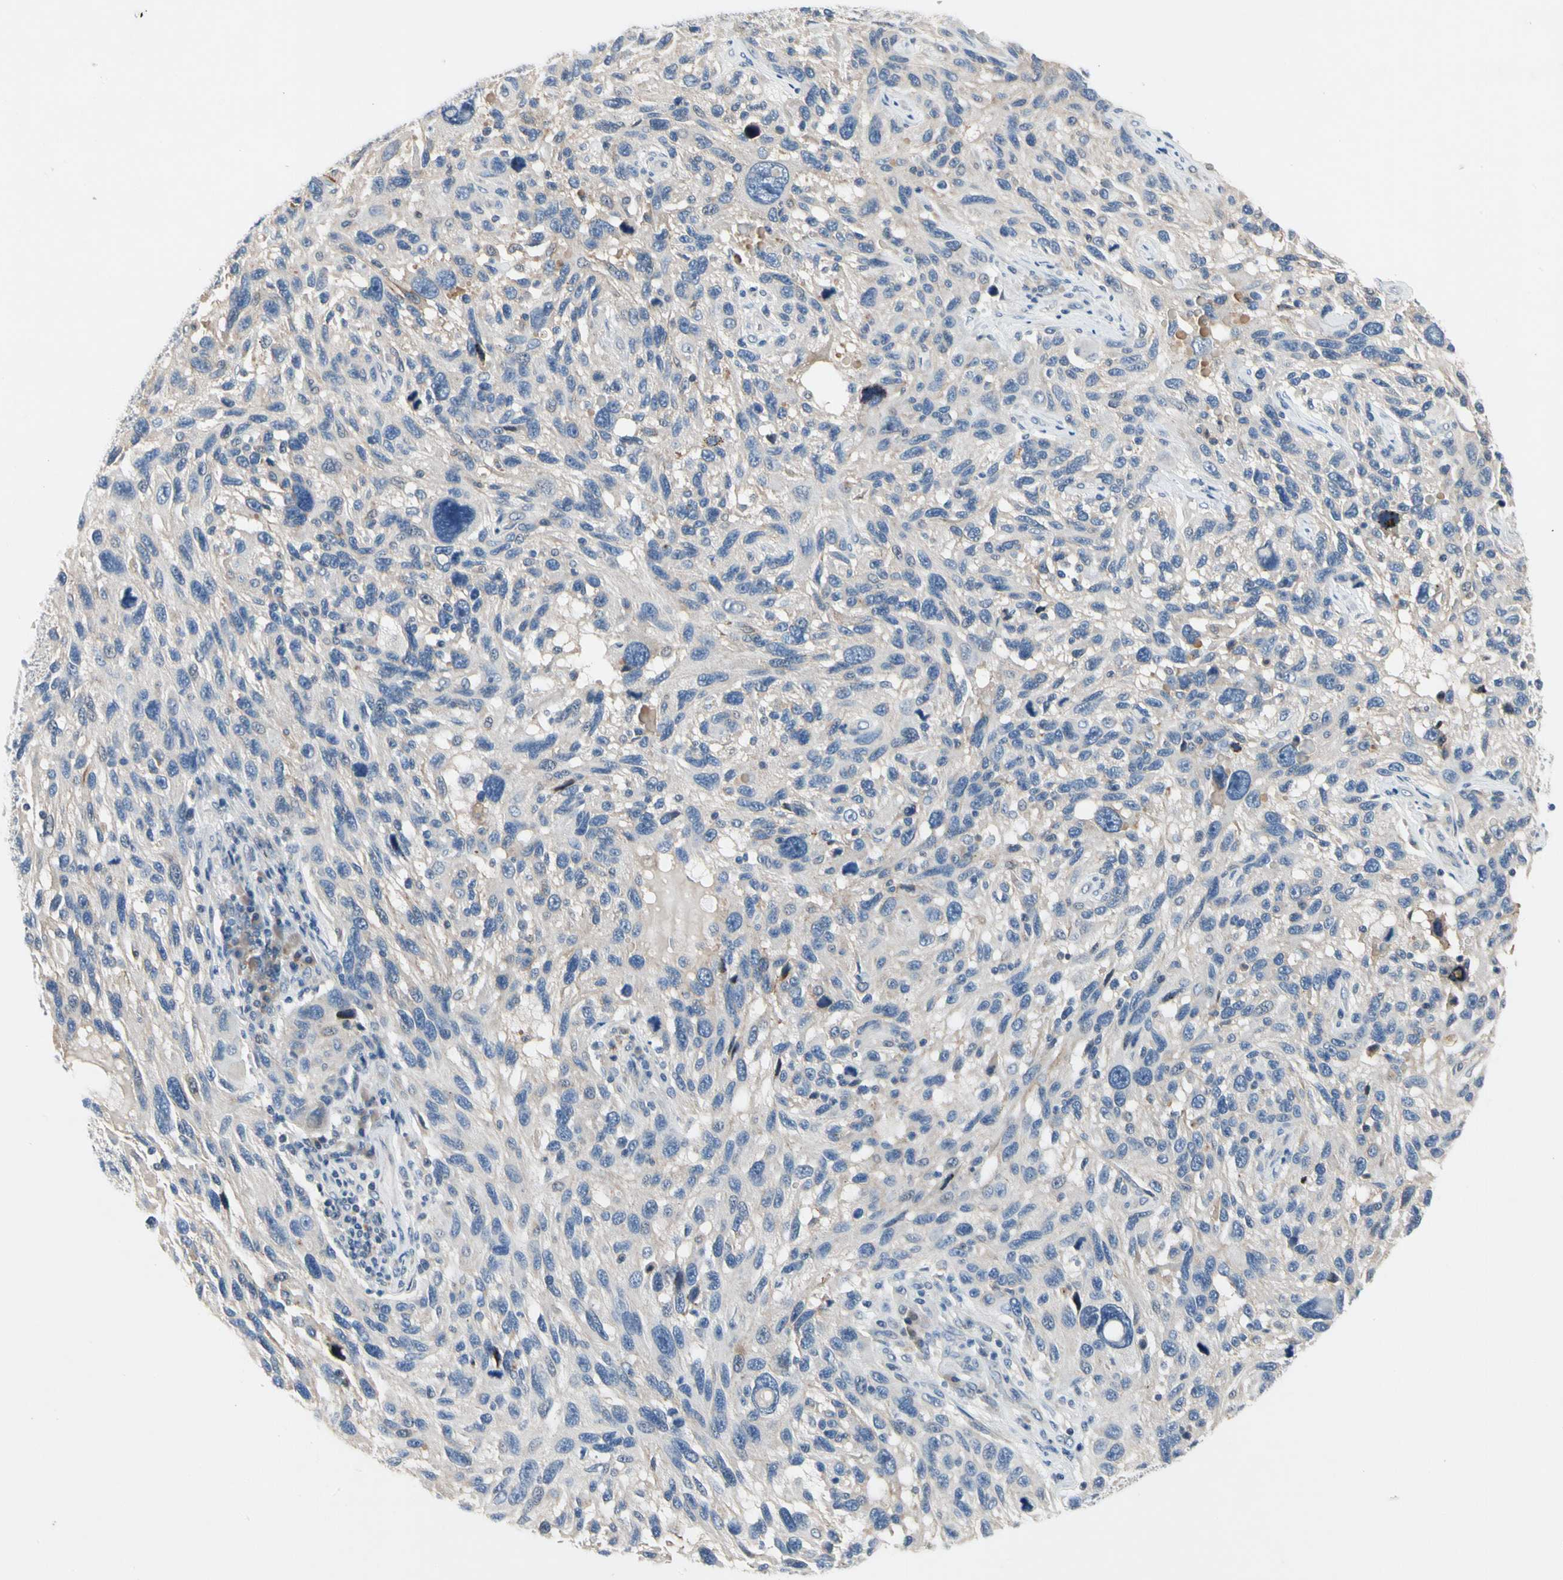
{"staining": {"intensity": "negative", "quantity": "none", "location": "none"}, "tissue": "melanoma", "cell_type": "Tumor cells", "image_type": "cancer", "snomed": [{"axis": "morphology", "description": "Malignant melanoma, NOS"}, {"axis": "topography", "description": "Skin"}], "caption": "Immunohistochemistry image of neoplastic tissue: malignant melanoma stained with DAB (3,3'-diaminobenzidine) reveals no significant protein expression in tumor cells. (Brightfield microscopy of DAB immunohistochemistry (IHC) at high magnification).", "gene": "GAS6", "patient": {"sex": "male", "age": 53}}